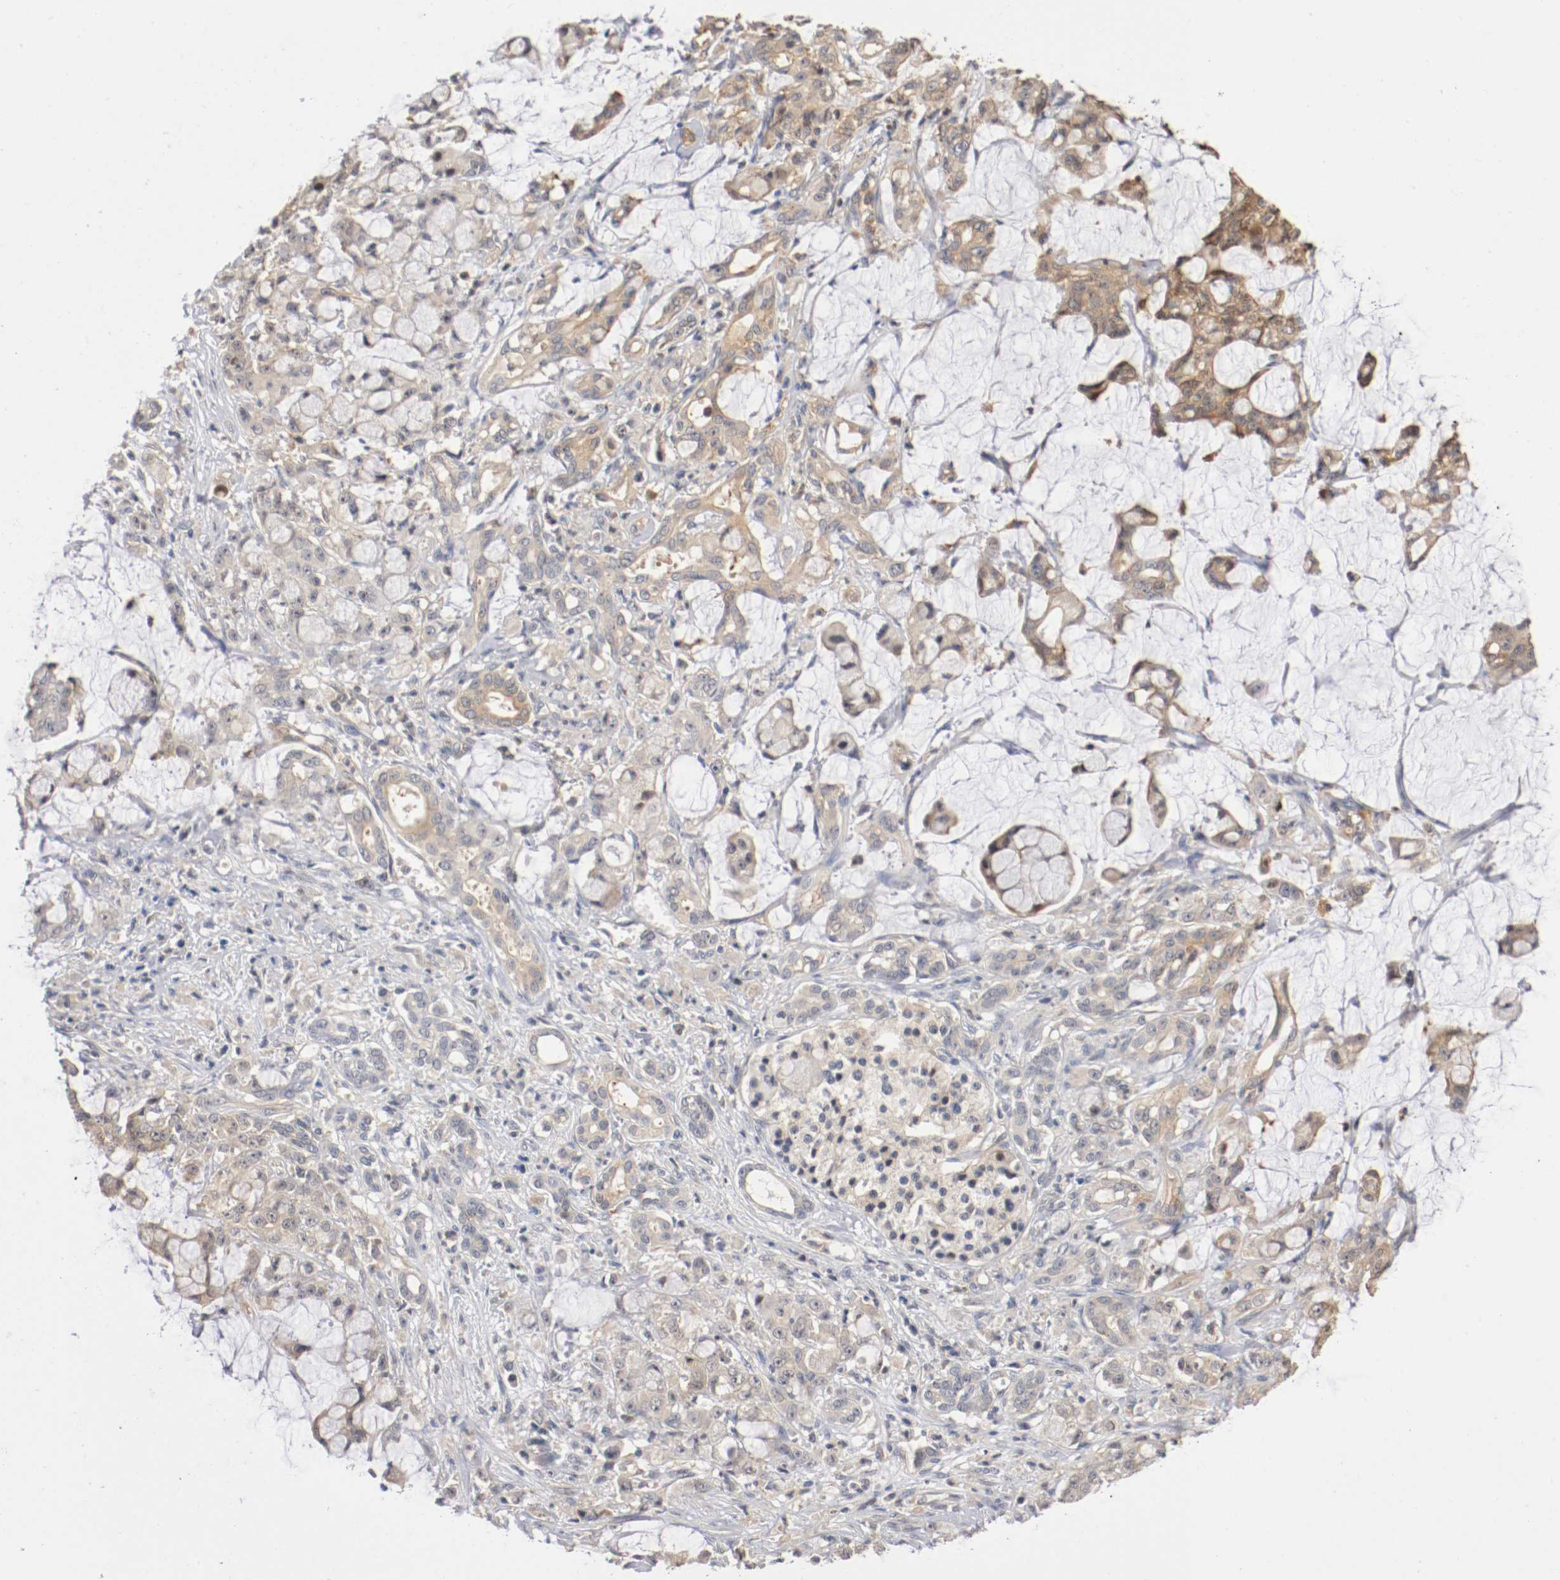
{"staining": {"intensity": "weak", "quantity": "25%-75%", "location": "cytoplasmic/membranous"}, "tissue": "pancreatic cancer", "cell_type": "Tumor cells", "image_type": "cancer", "snomed": [{"axis": "morphology", "description": "Adenocarcinoma, NOS"}, {"axis": "topography", "description": "Pancreas"}], "caption": "Brown immunohistochemical staining in human pancreatic cancer exhibits weak cytoplasmic/membranous expression in about 25%-75% of tumor cells.", "gene": "RBM23", "patient": {"sex": "female", "age": 73}}